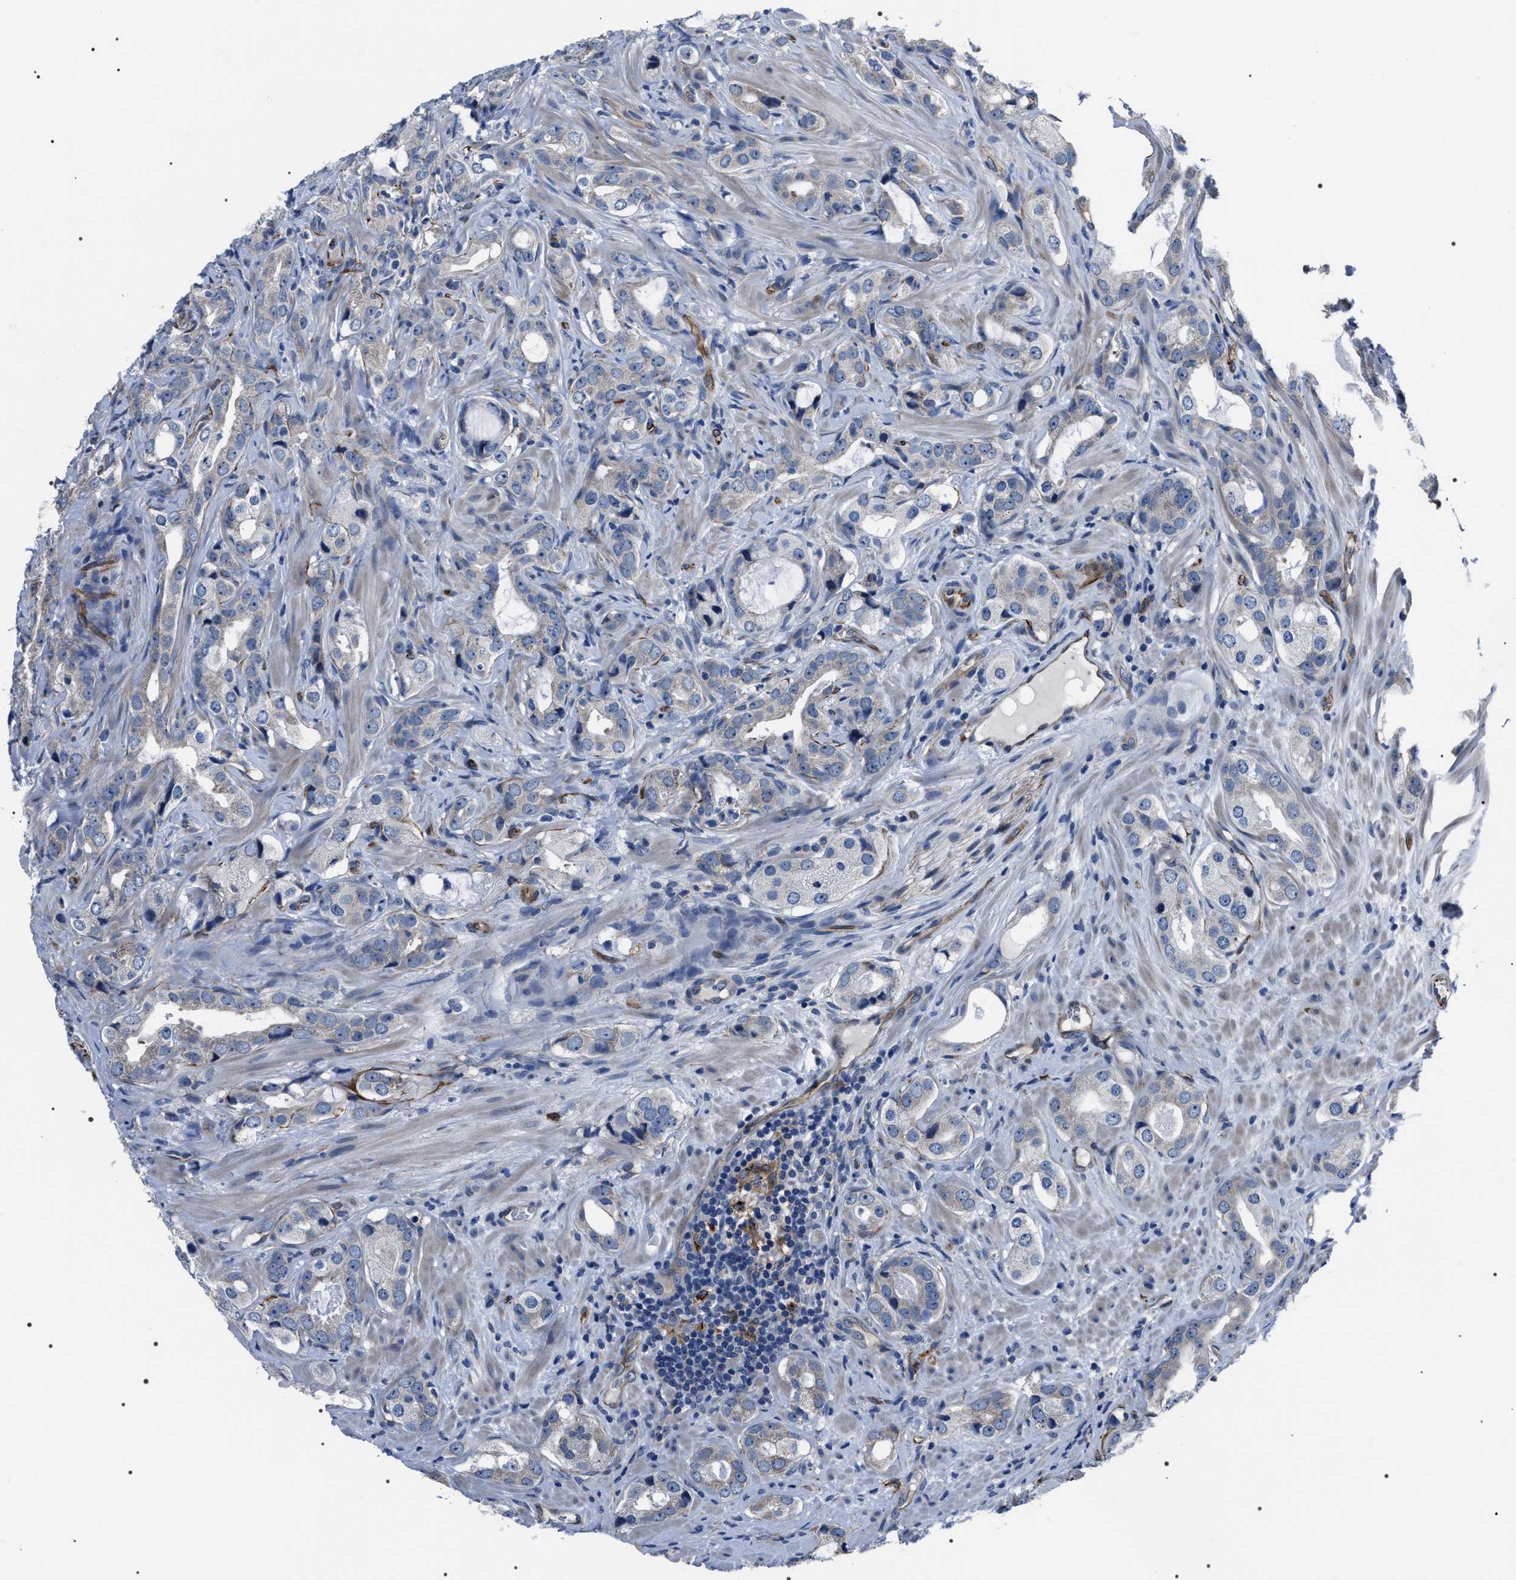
{"staining": {"intensity": "negative", "quantity": "none", "location": "none"}, "tissue": "prostate cancer", "cell_type": "Tumor cells", "image_type": "cancer", "snomed": [{"axis": "morphology", "description": "Adenocarcinoma, High grade"}, {"axis": "topography", "description": "Prostate"}], "caption": "A histopathology image of prostate high-grade adenocarcinoma stained for a protein exhibits no brown staining in tumor cells.", "gene": "PKD1L1", "patient": {"sex": "male", "age": 63}}